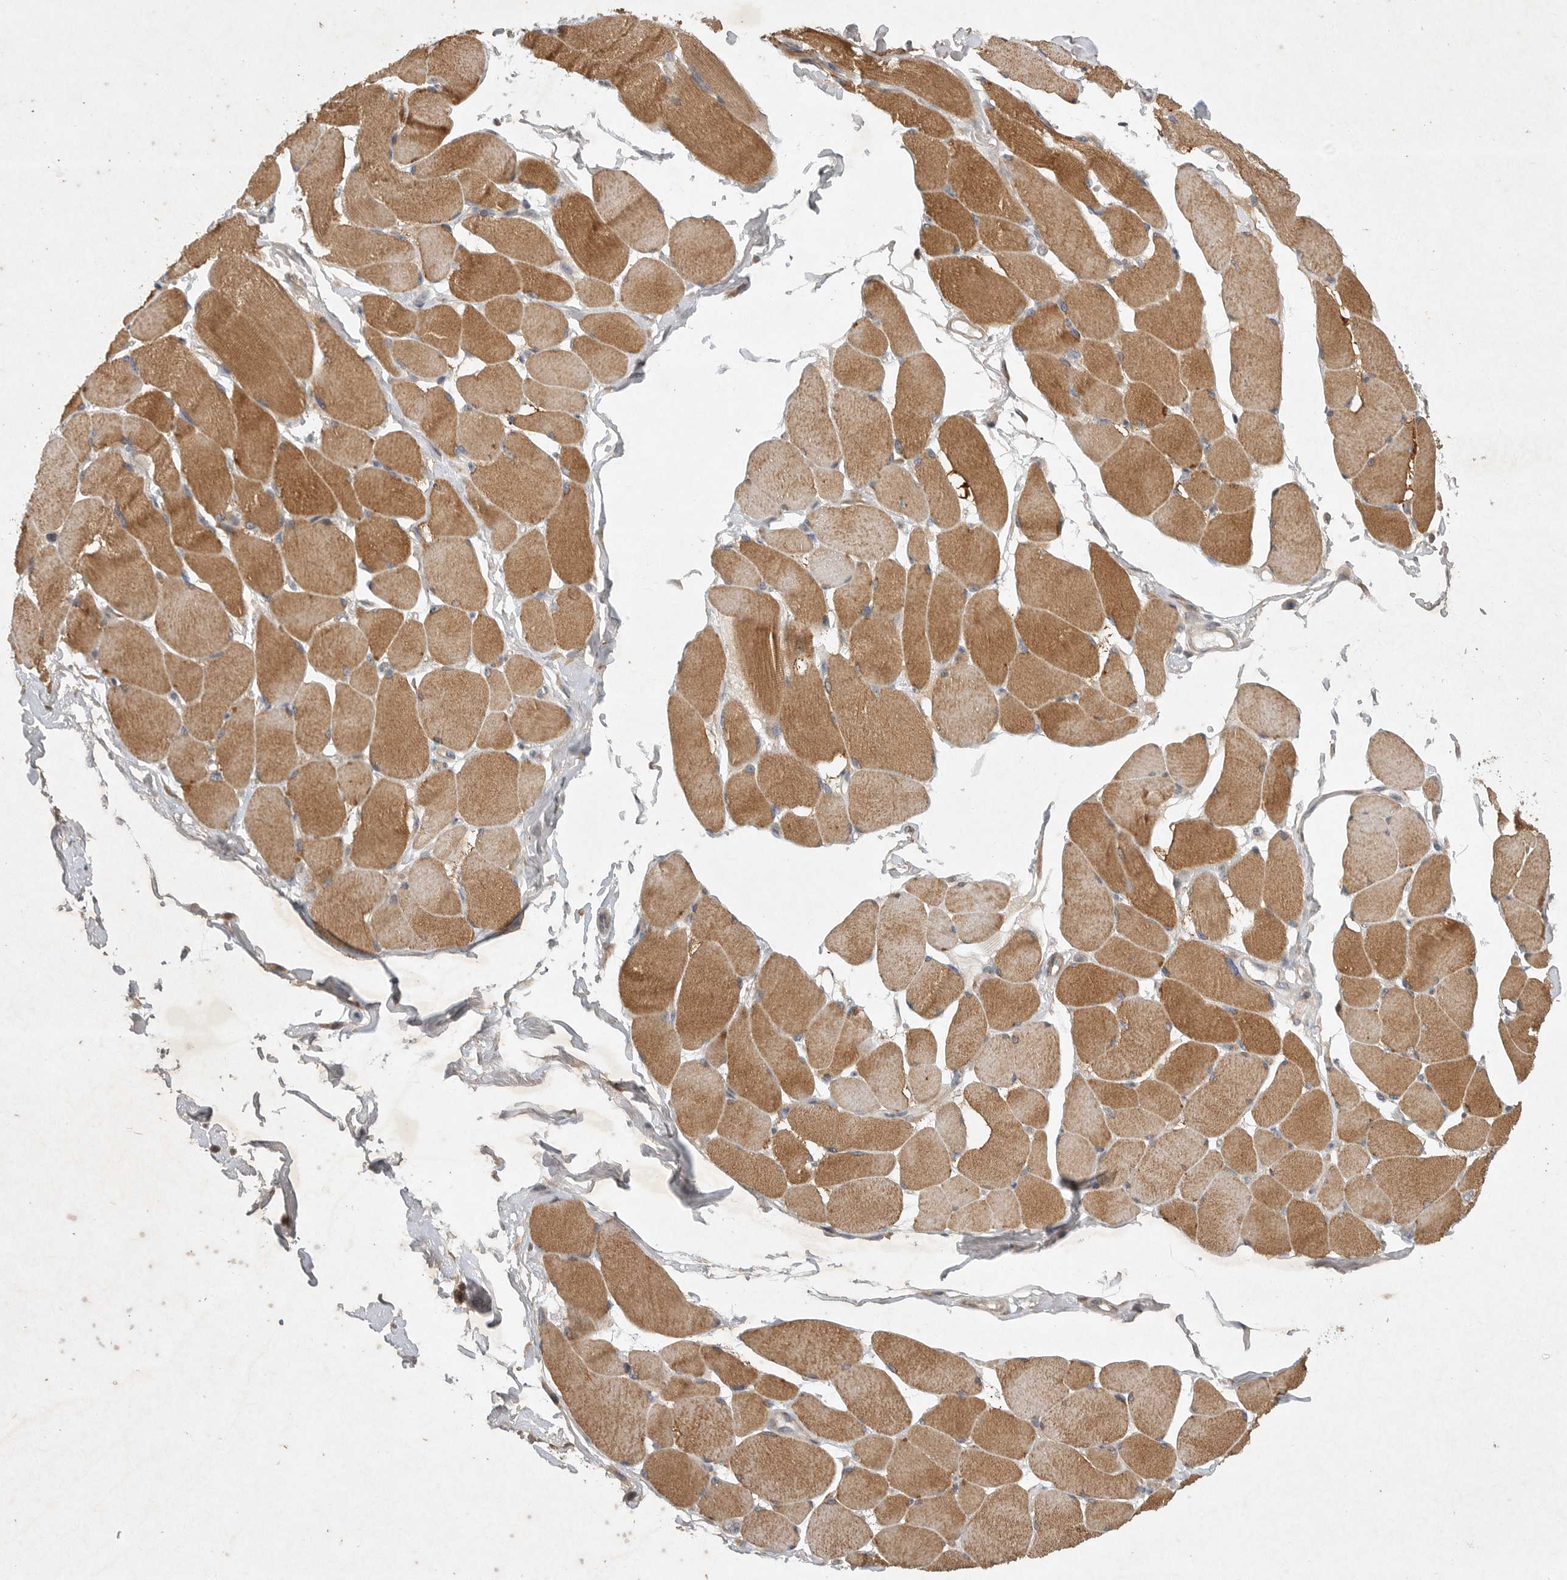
{"staining": {"intensity": "strong", "quantity": "25%-75%", "location": "cytoplasmic/membranous"}, "tissue": "skeletal muscle", "cell_type": "Myocytes", "image_type": "normal", "snomed": [{"axis": "morphology", "description": "Normal tissue, NOS"}, {"axis": "topography", "description": "Skin"}, {"axis": "topography", "description": "Skeletal muscle"}], "caption": "Skeletal muscle stained for a protein (brown) demonstrates strong cytoplasmic/membranous positive expression in about 25%-75% of myocytes.", "gene": "EDEM3", "patient": {"sex": "male", "age": 83}}